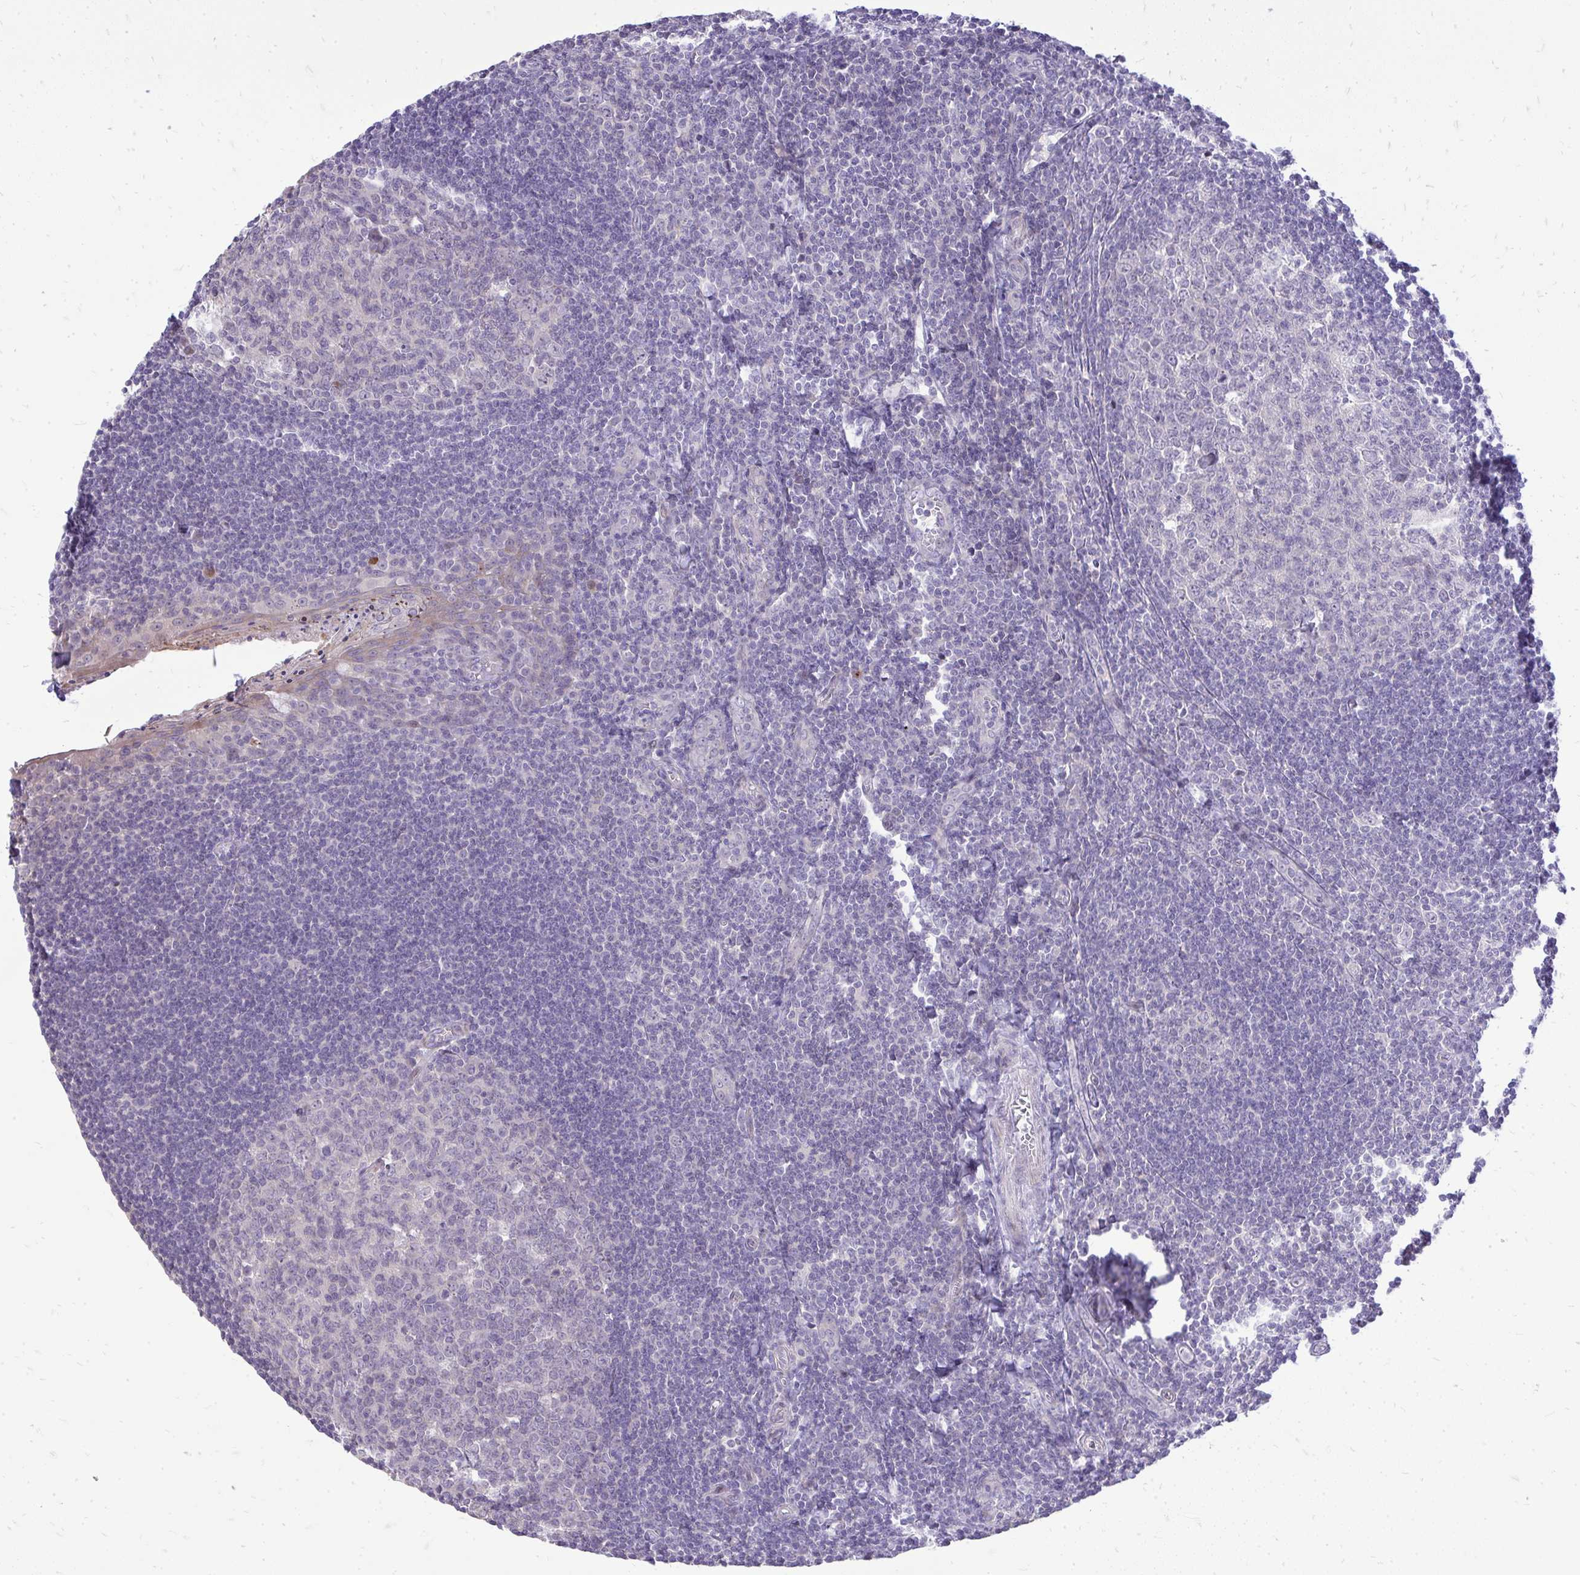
{"staining": {"intensity": "negative", "quantity": "none", "location": "none"}, "tissue": "tonsil", "cell_type": "Germinal center cells", "image_type": "normal", "snomed": [{"axis": "morphology", "description": "Normal tissue, NOS"}, {"axis": "topography", "description": "Tonsil"}], "caption": "Human tonsil stained for a protein using IHC shows no positivity in germinal center cells.", "gene": "OR8D1", "patient": {"sex": "male", "age": 27}}